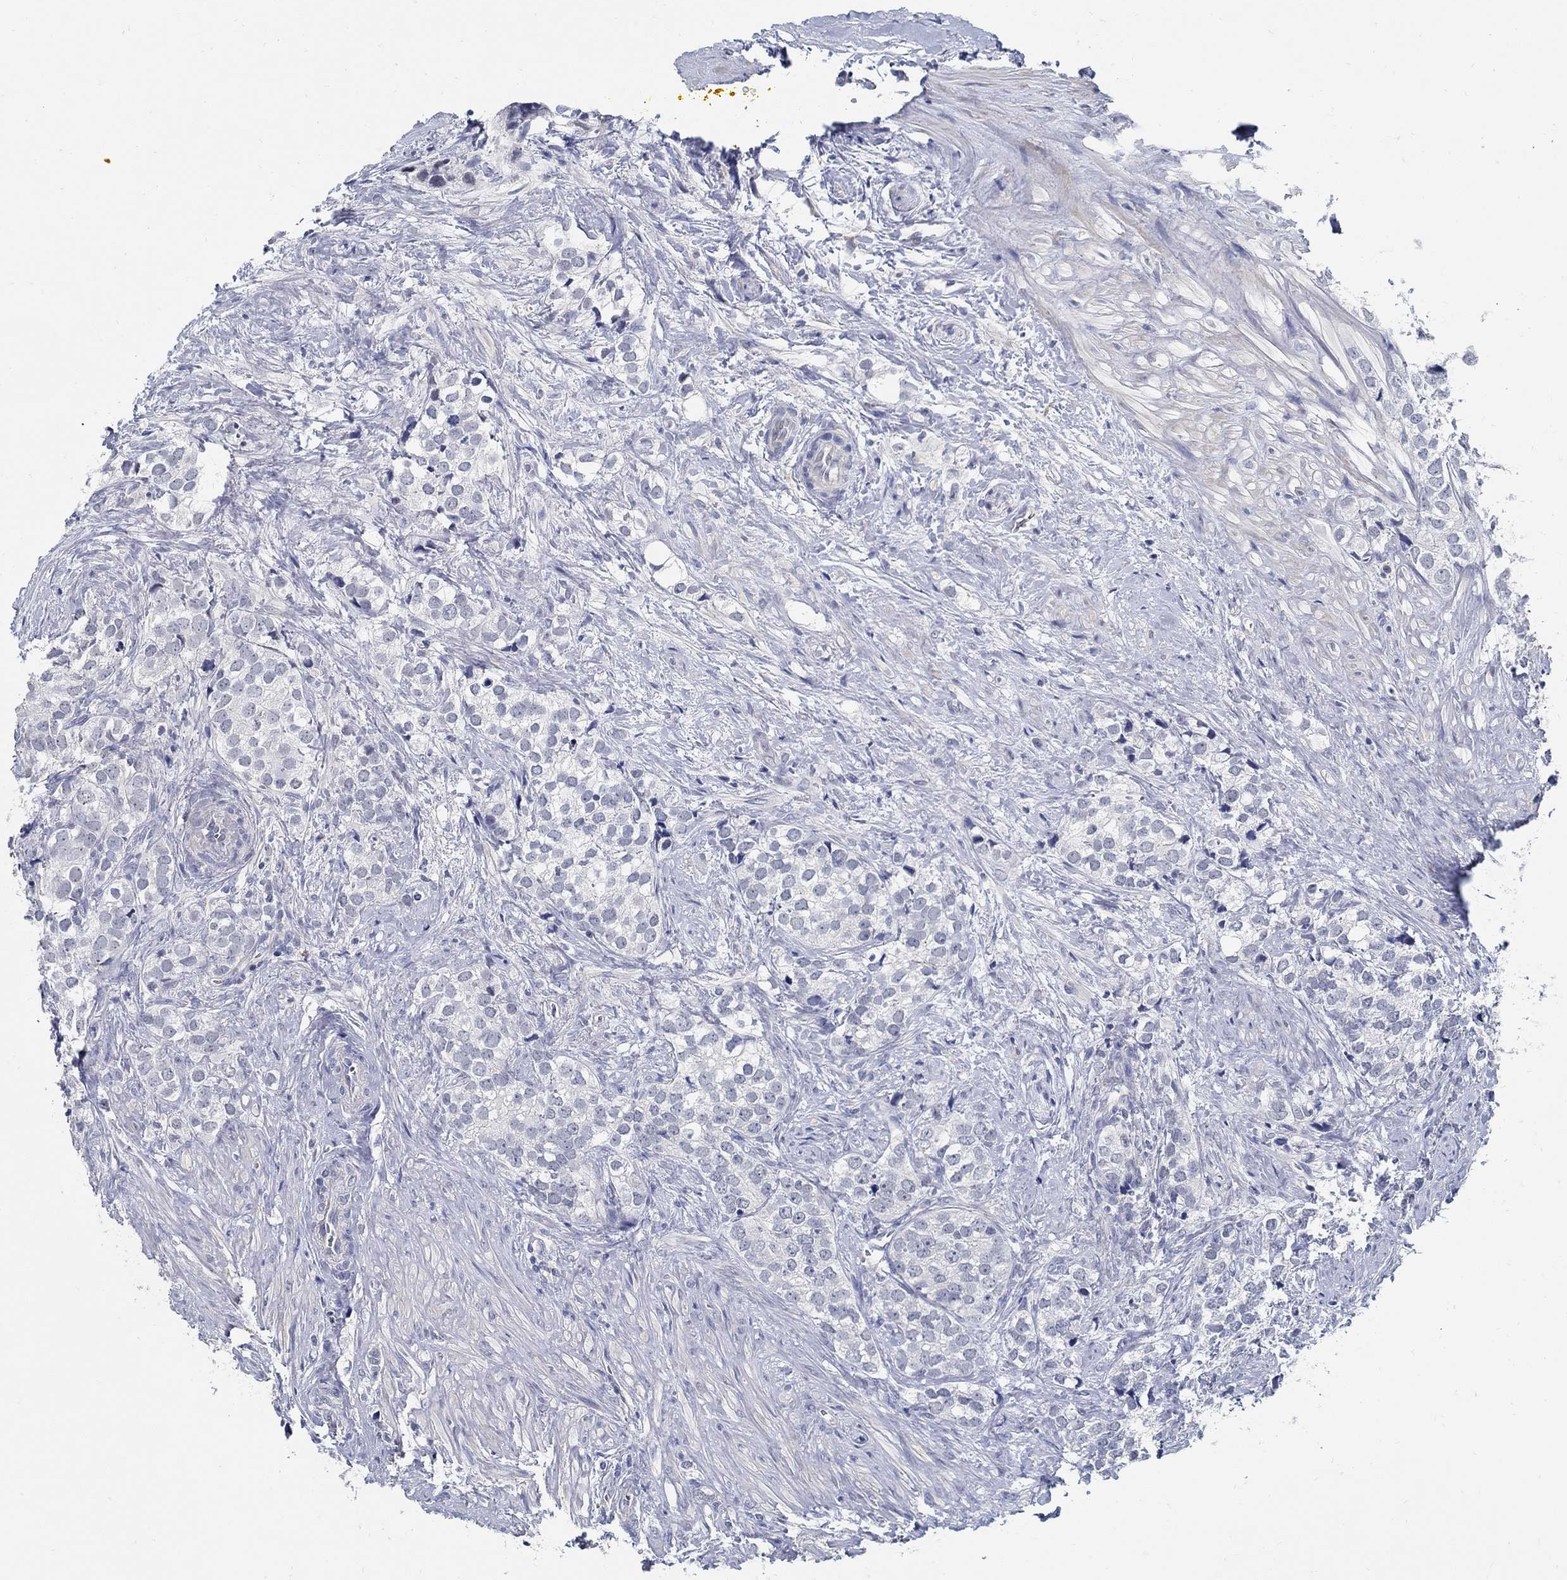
{"staining": {"intensity": "negative", "quantity": "none", "location": "none"}, "tissue": "prostate cancer", "cell_type": "Tumor cells", "image_type": "cancer", "snomed": [{"axis": "morphology", "description": "Adenocarcinoma, NOS"}, {"axis": "topography", "description": "Prostate and seminal vesicle, NOS"}], "caption": "The micrograph reveals no significant expression in tumor cells of prostate adenocarcinoma.", "gene": "PCDH11X", "patient": {"sex": "male", "age": 63}}